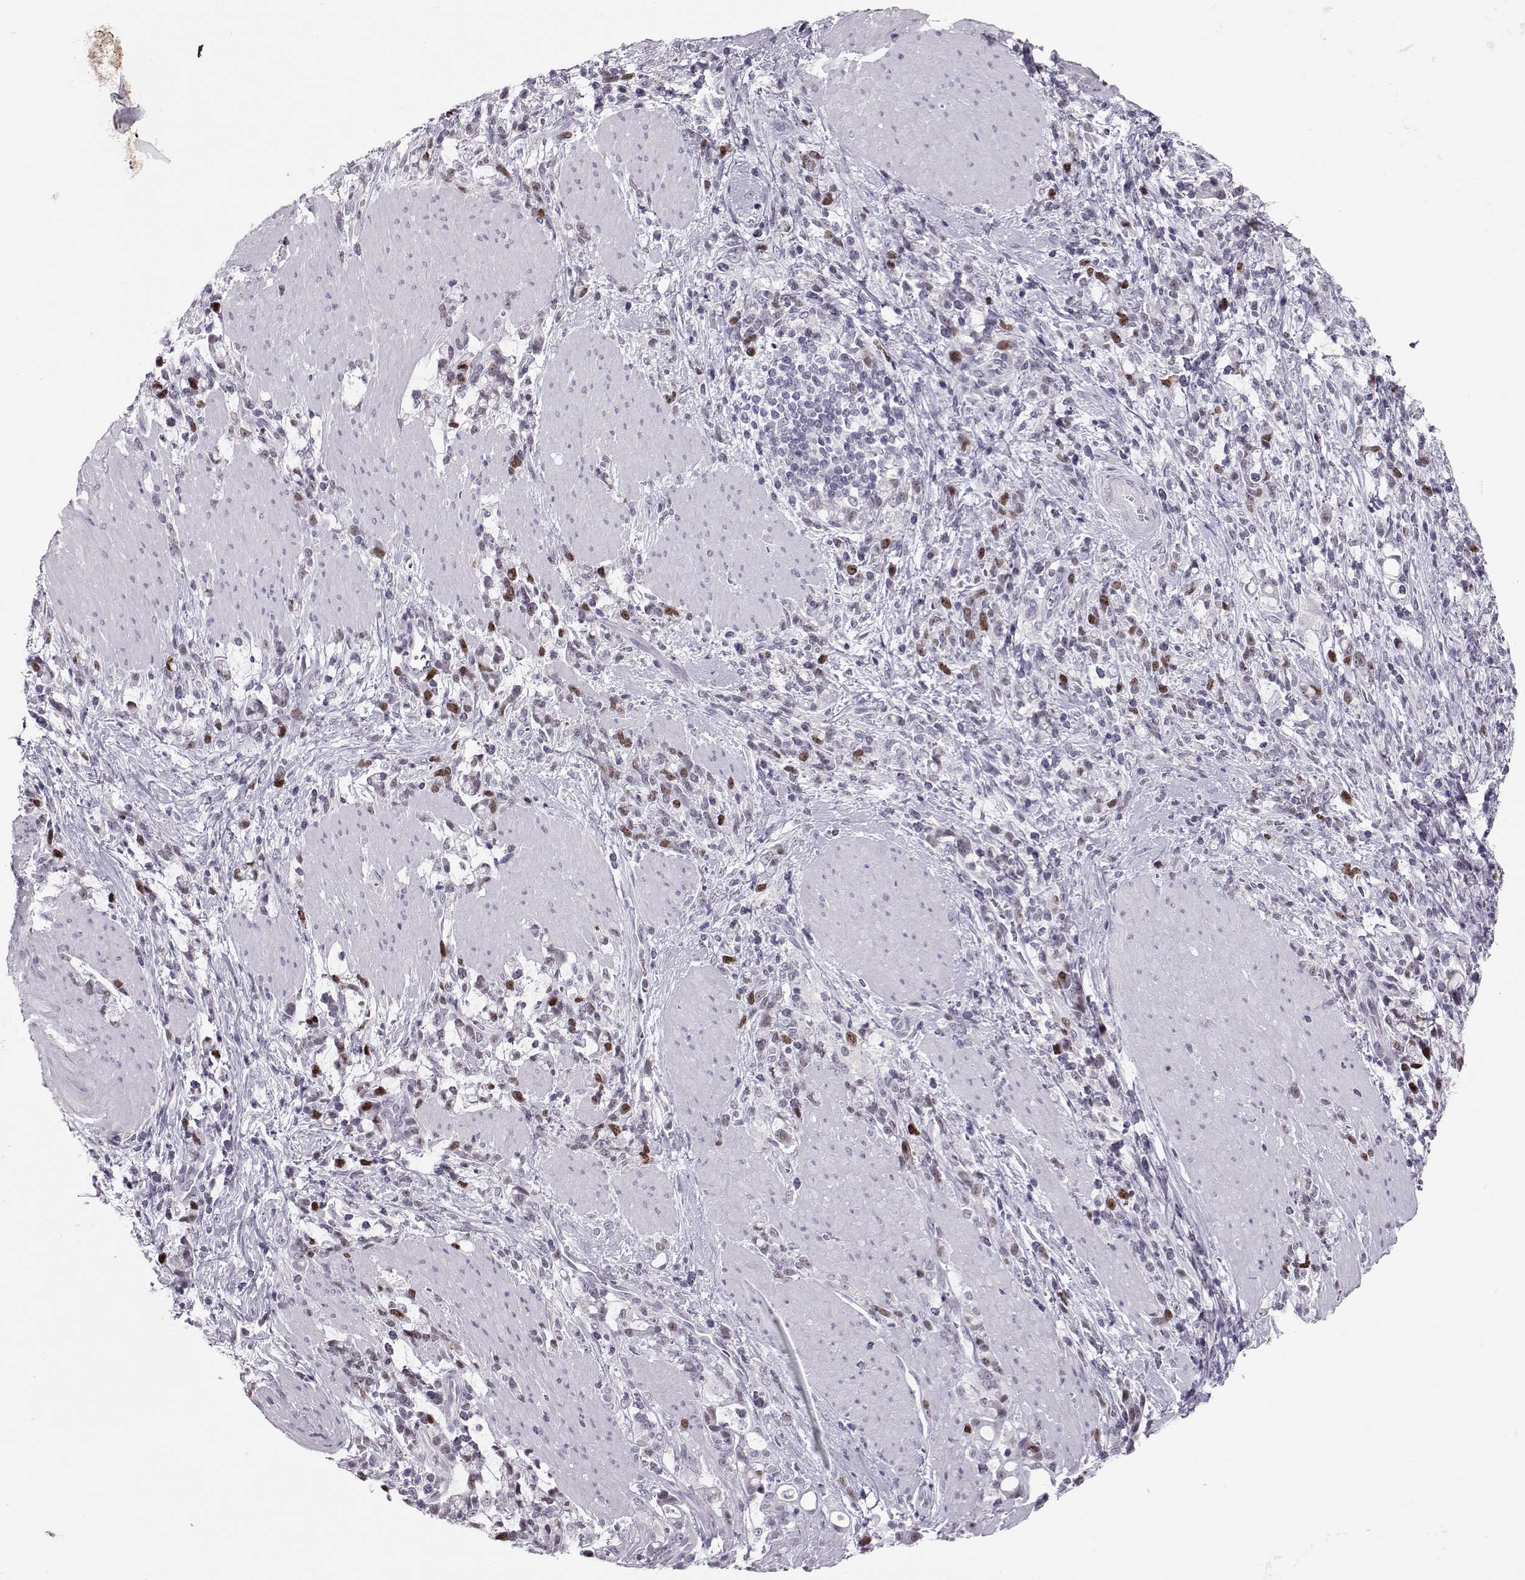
{"staining": {"intensity": "moderate", "quantity": "<25%", "location": "nuclear"}, "tissue": "stomach cancer", "cell_type": "Tumor cells", "image_type": "cancer", "snomed": [{"axis": "morphology", "description": "Adenocarcinoma, NOS"}, {"axis": "topography", "description": "Stomach"}], "caption": "Immunohistochemistry (IHC) micrograph of human adenocarcinoma (stomach) stained for a protein (brown), which exhibits low levels of moderate nuclear expression in approximately <25% of tumor cells.", "gene": "SGO1", "patient": {"sex": "female", "age": 57}}